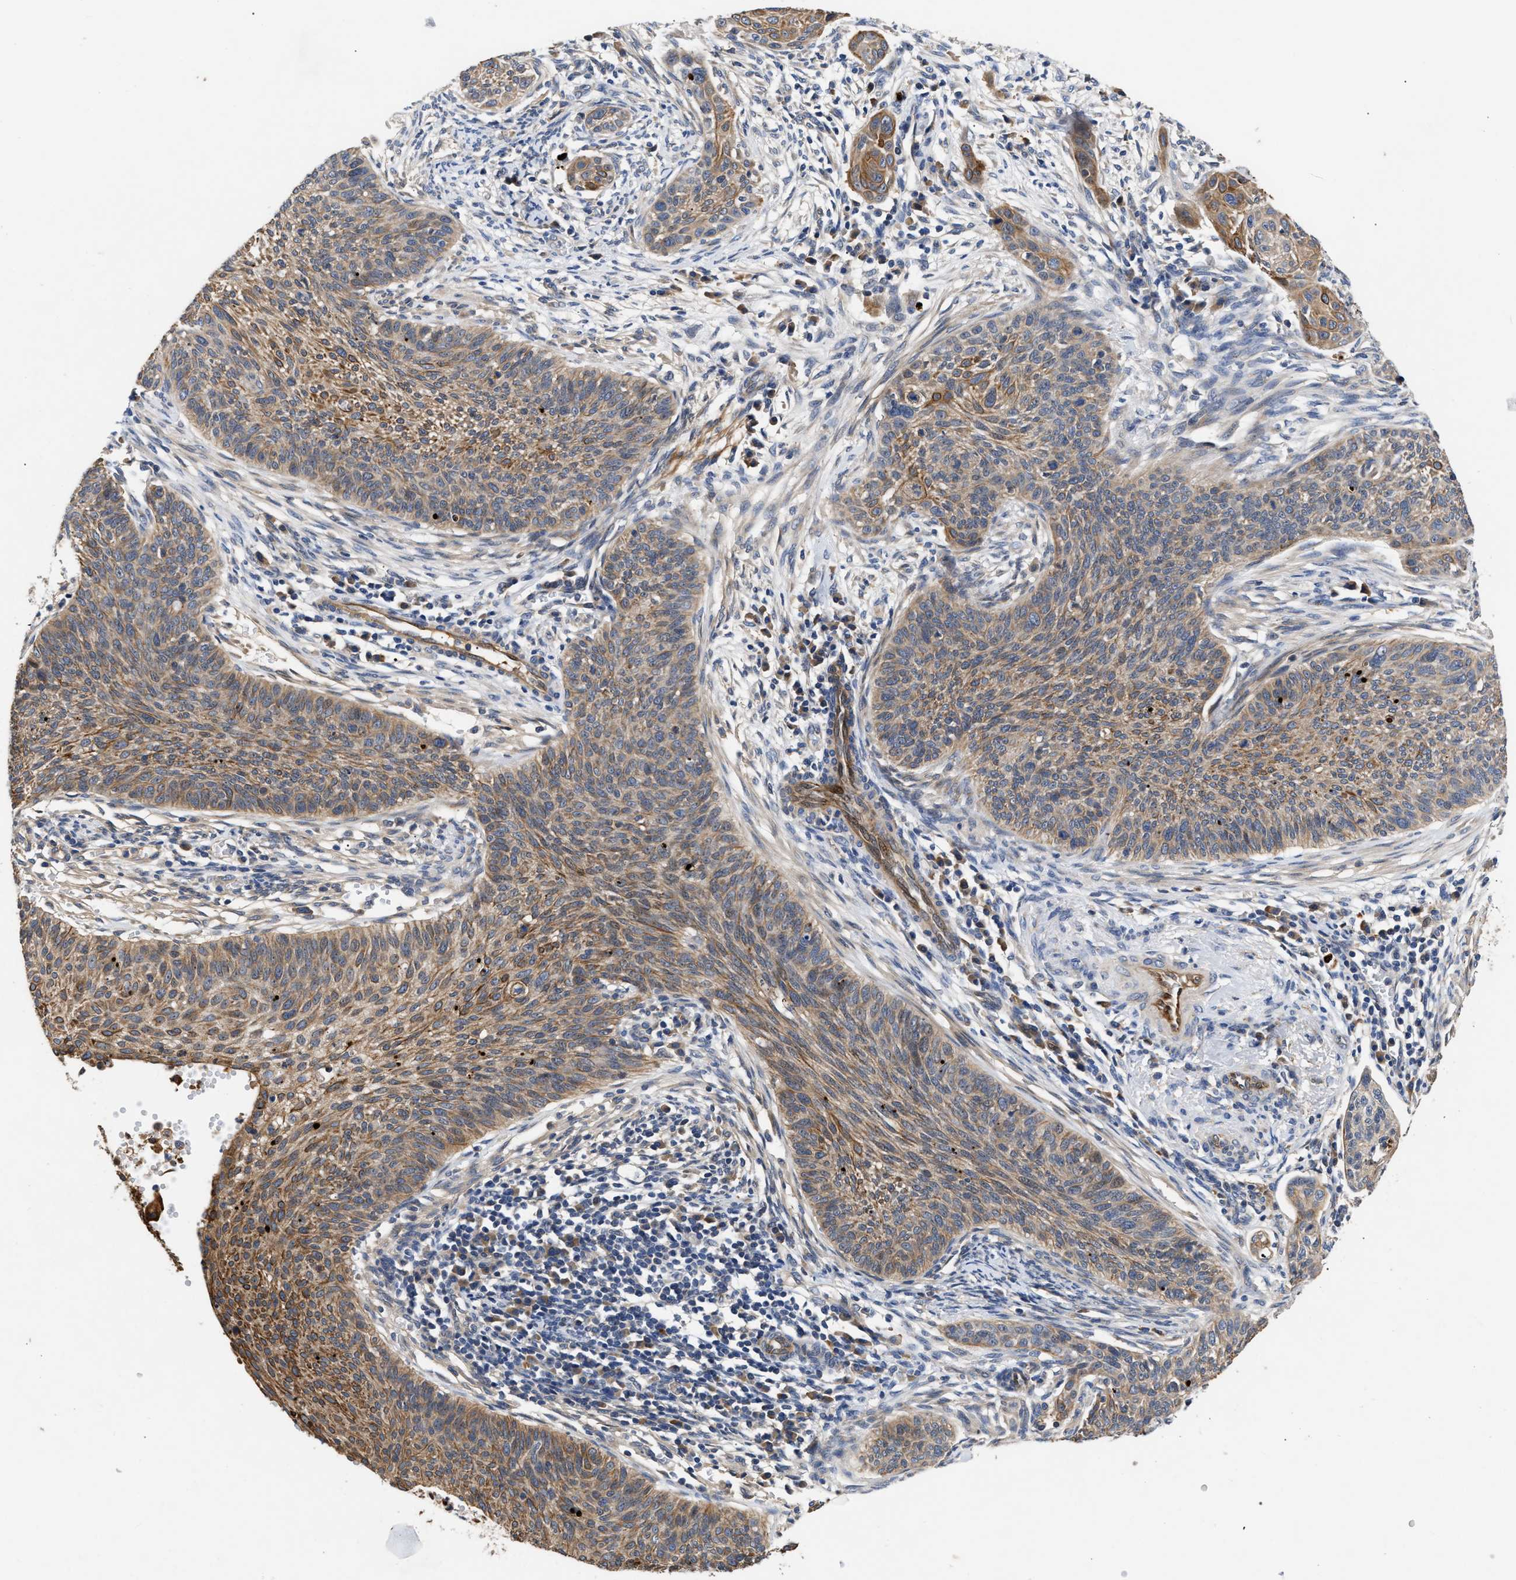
{"staining": {"intensity": "strong", "quantity": "25%-75%", "location": "cytoplasmic/membranous"}, "tissue": "cervical cancer", "cell_type": "Tumor cells", "image_type": "cancer", "snomed": [{"axis": "morphology", "description": "Squamous cell carcinoma, NOS"}, {"axis": "topography", "description": "Cervix"}], "caption": "DAB (3,3'-diaminobenzidine) immunohistochemical staining of cervical cancer demonstrates strong cytoplasmic/membranous protein expression in approximately 25%-75% of tumor cells.", "gene": "CCDC146", "patient": {"sex": "female", "age": 70}}